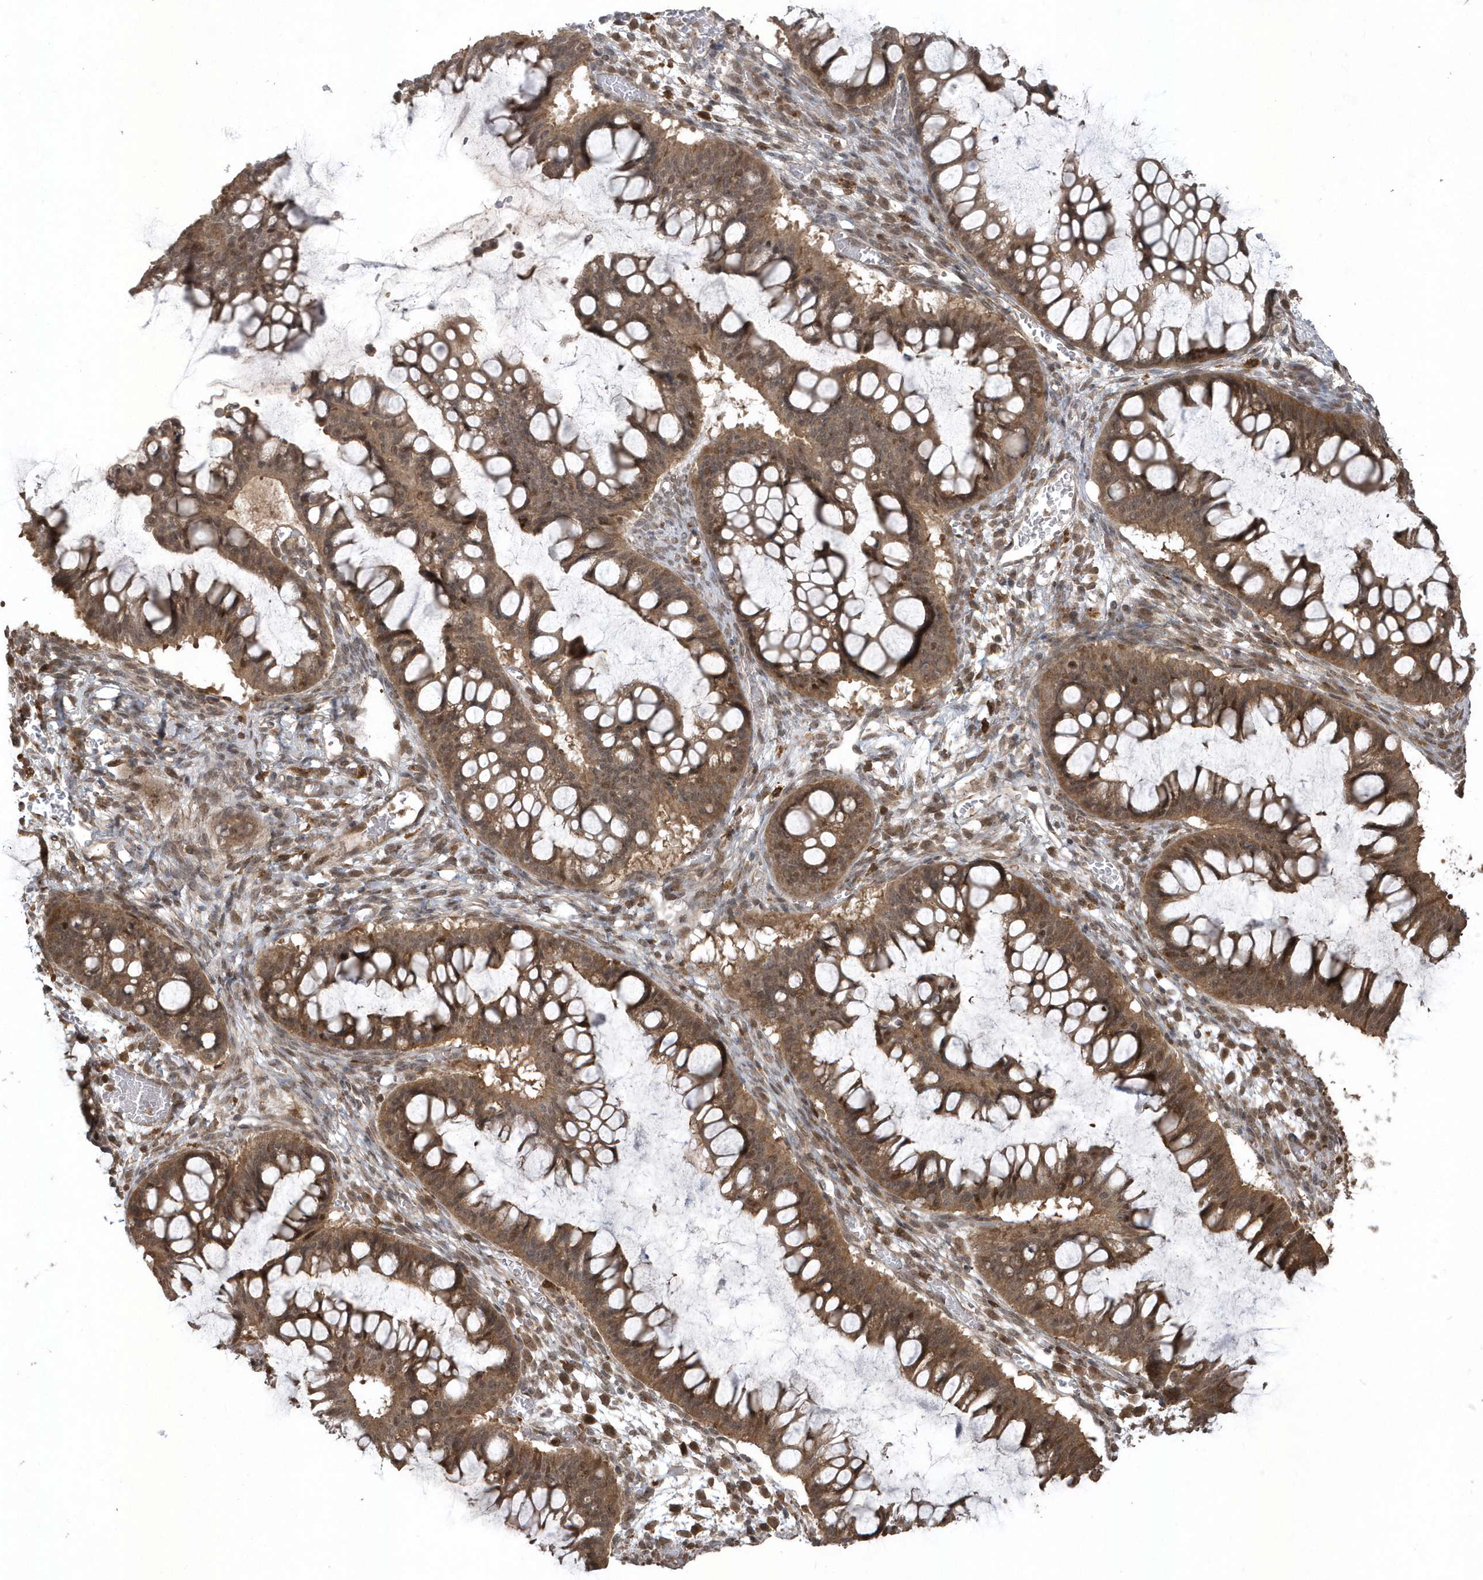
{"staining": {"intensity": "moderate", "quantity": ">75%", "location": "cytoplasmic/membranous"}, "tissue": "ovarian cancer", "cell_type": "Tumor cells", "image_type": "cancer", "snomed": [{"axis": "morphology", "description": "Cystadenocarcinoma, mucinous, NOS"}, {"axis": "topography", "description": "Ovary"}], "caption": "Immunohistochemical staining of ovarian cancer (mucinous cystadenocarcinoma) reveals medium levels of moderate cytoplasmic/membranous protein staining in about >75% of tumor cells. Using DAB (3,3'-diaminobenzidine) (brown) and hematoxylin (blue) stains, captured at high magnification using brightfield microscopy.", "gene": "LACC1", "patient": {"sex": "female", "age": 73}}